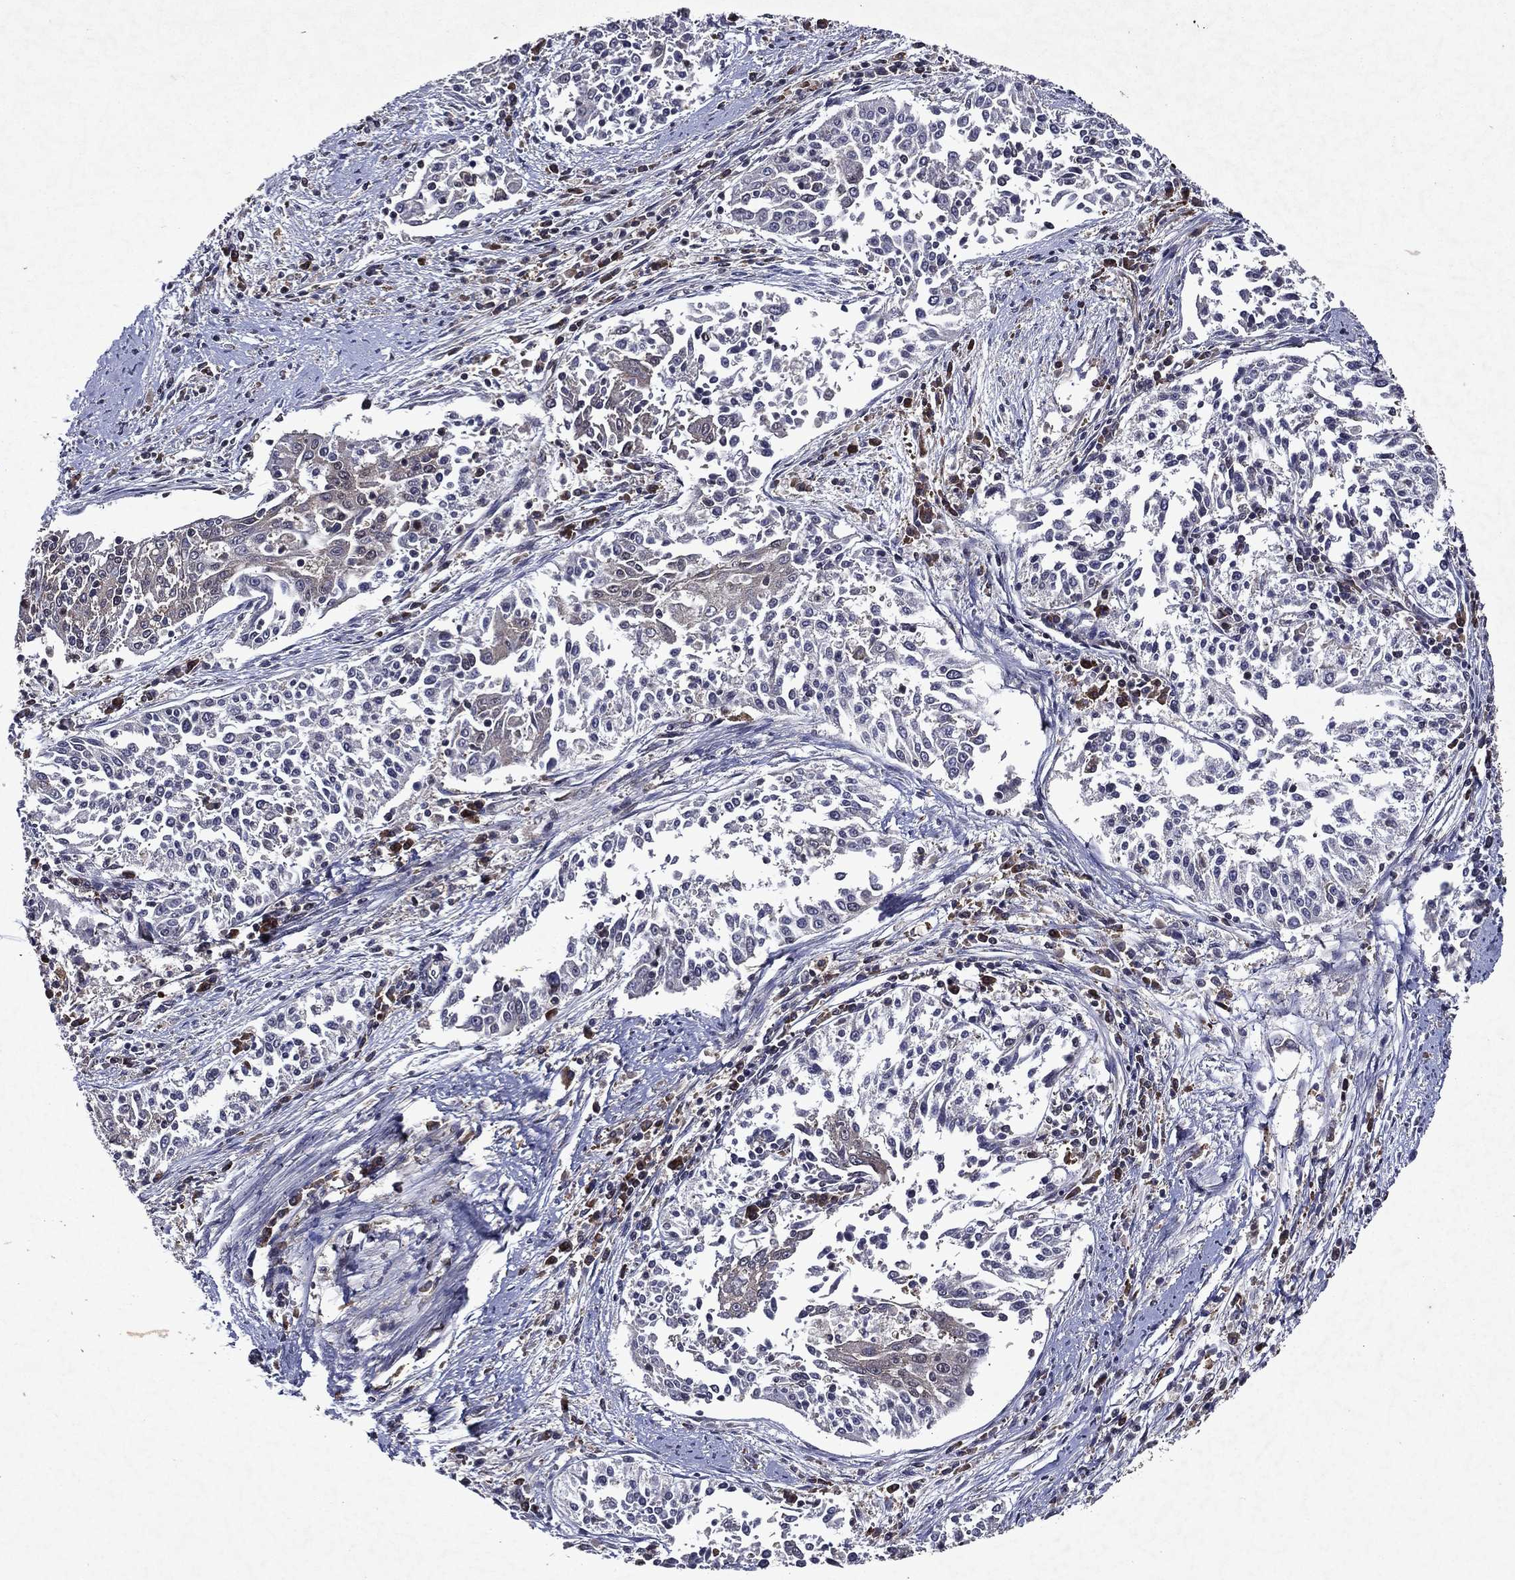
{"staining": {"intensity": "negative", "quantity": "none", "location": "none"}, "tissue": "cervical cancer", "cell_type": "Tumor cells", "image_type": "cancer", "snomed": [{"axis": "morphology", "description": "Squamous cell carcinoma, NOS"}, {"axis": "topography", "description": "Cervix"}], "caption": "IHC image of human cervical squamous cell carcinoma stained for a protein (brown), which demonstrates no expression in tumor cells.", "gene": "EIF2B4", "patient": {"sex": "female", "age": 41}}